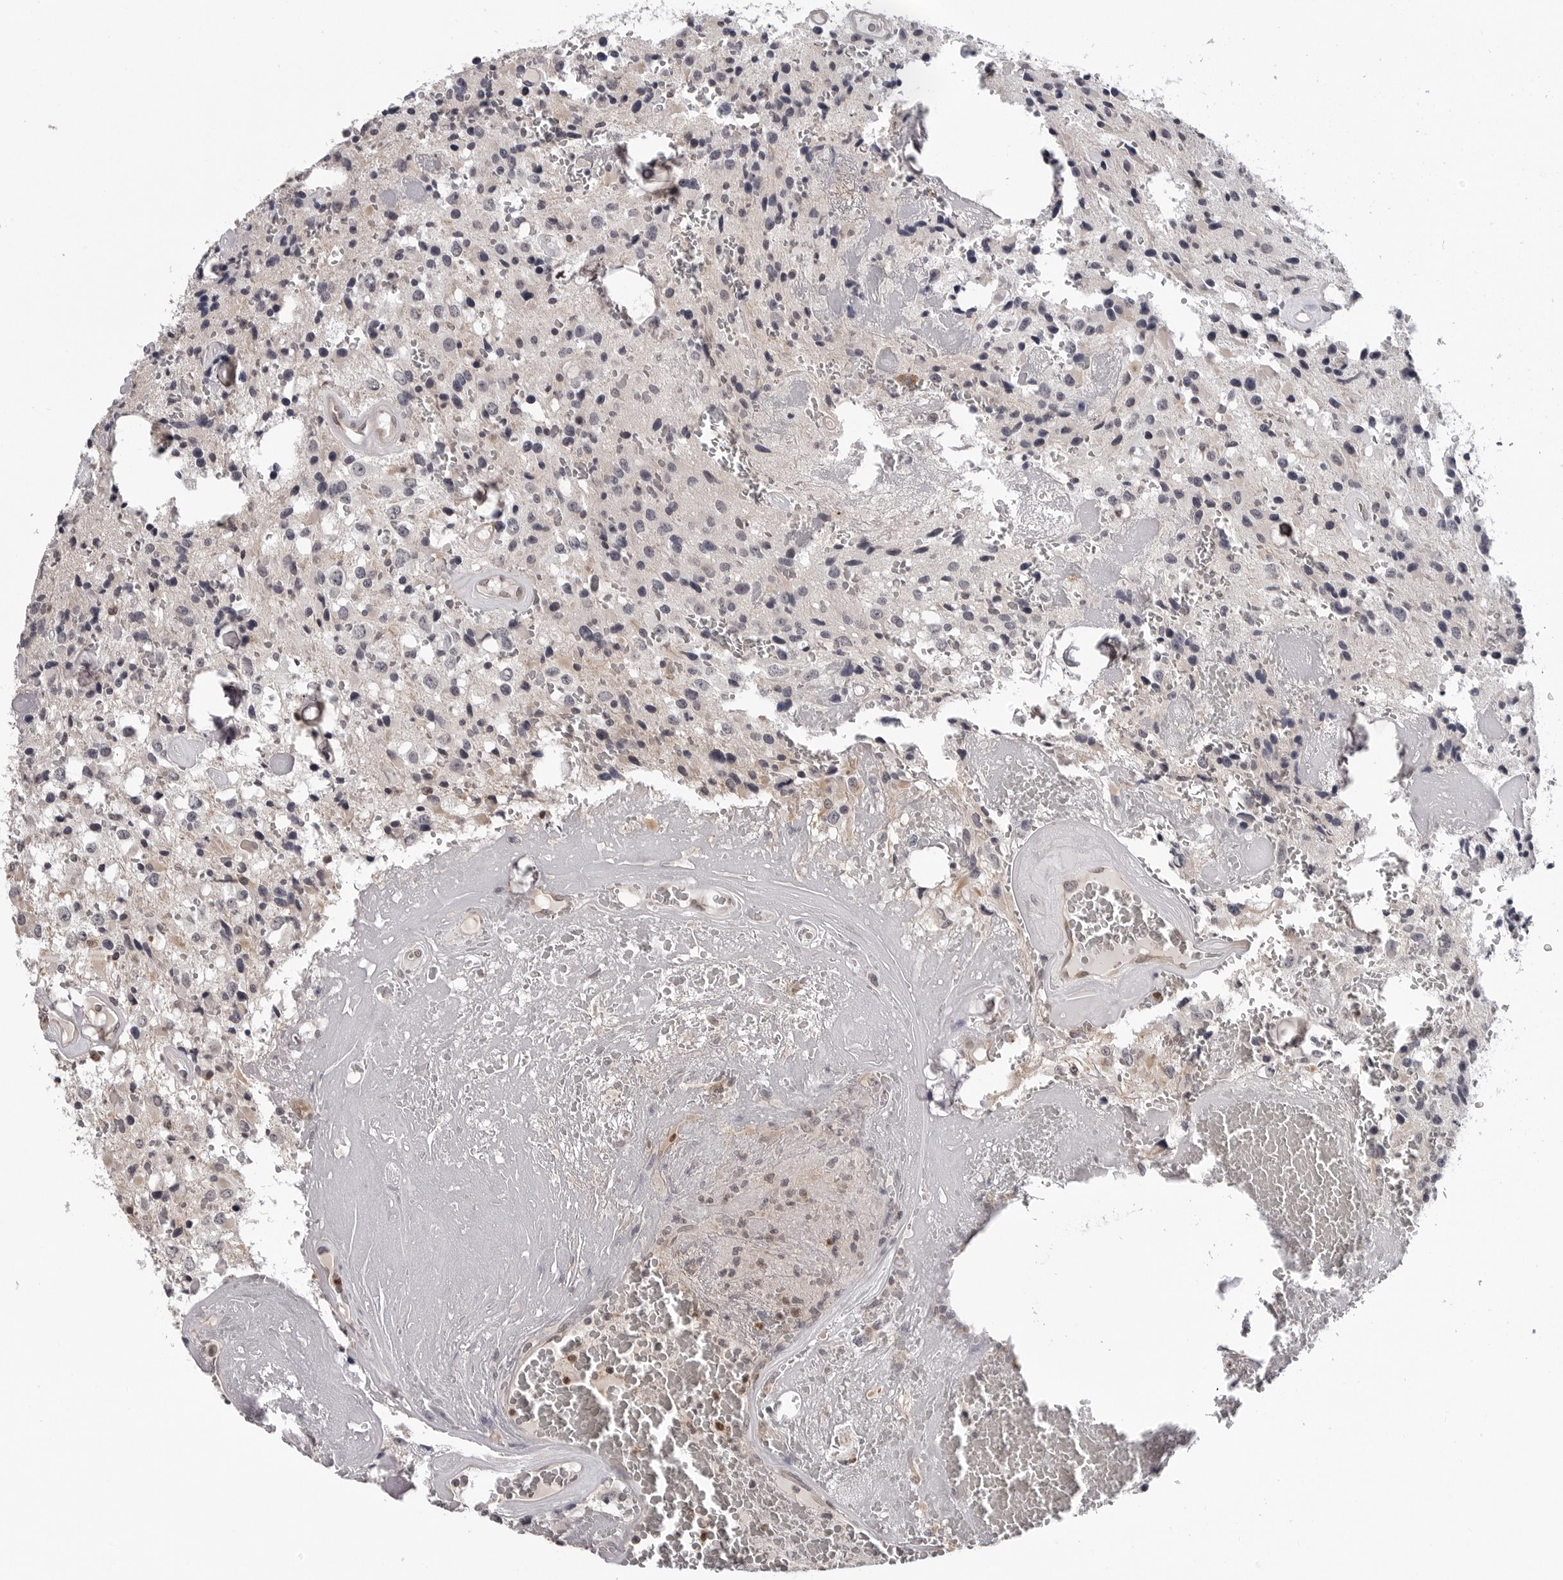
{"staining": {"intensity": "negative", "quantity": "none", "location": "none"}, "tissue": "glioma", "cell_type": "Tumor cells", "image_type": "cancer", "snomed": [{"axis": "morphology", "description": "Glioma, malignant, Low grade"}, {"axis": "topography", "description": "Brain"}], "caption": "A histopathology image of malignant low-grade glioma stained for a protein exhibits no brown staining in tumor cells.", "gene": "TRMT13", "patient": {"sex": "male", "age": 58}}